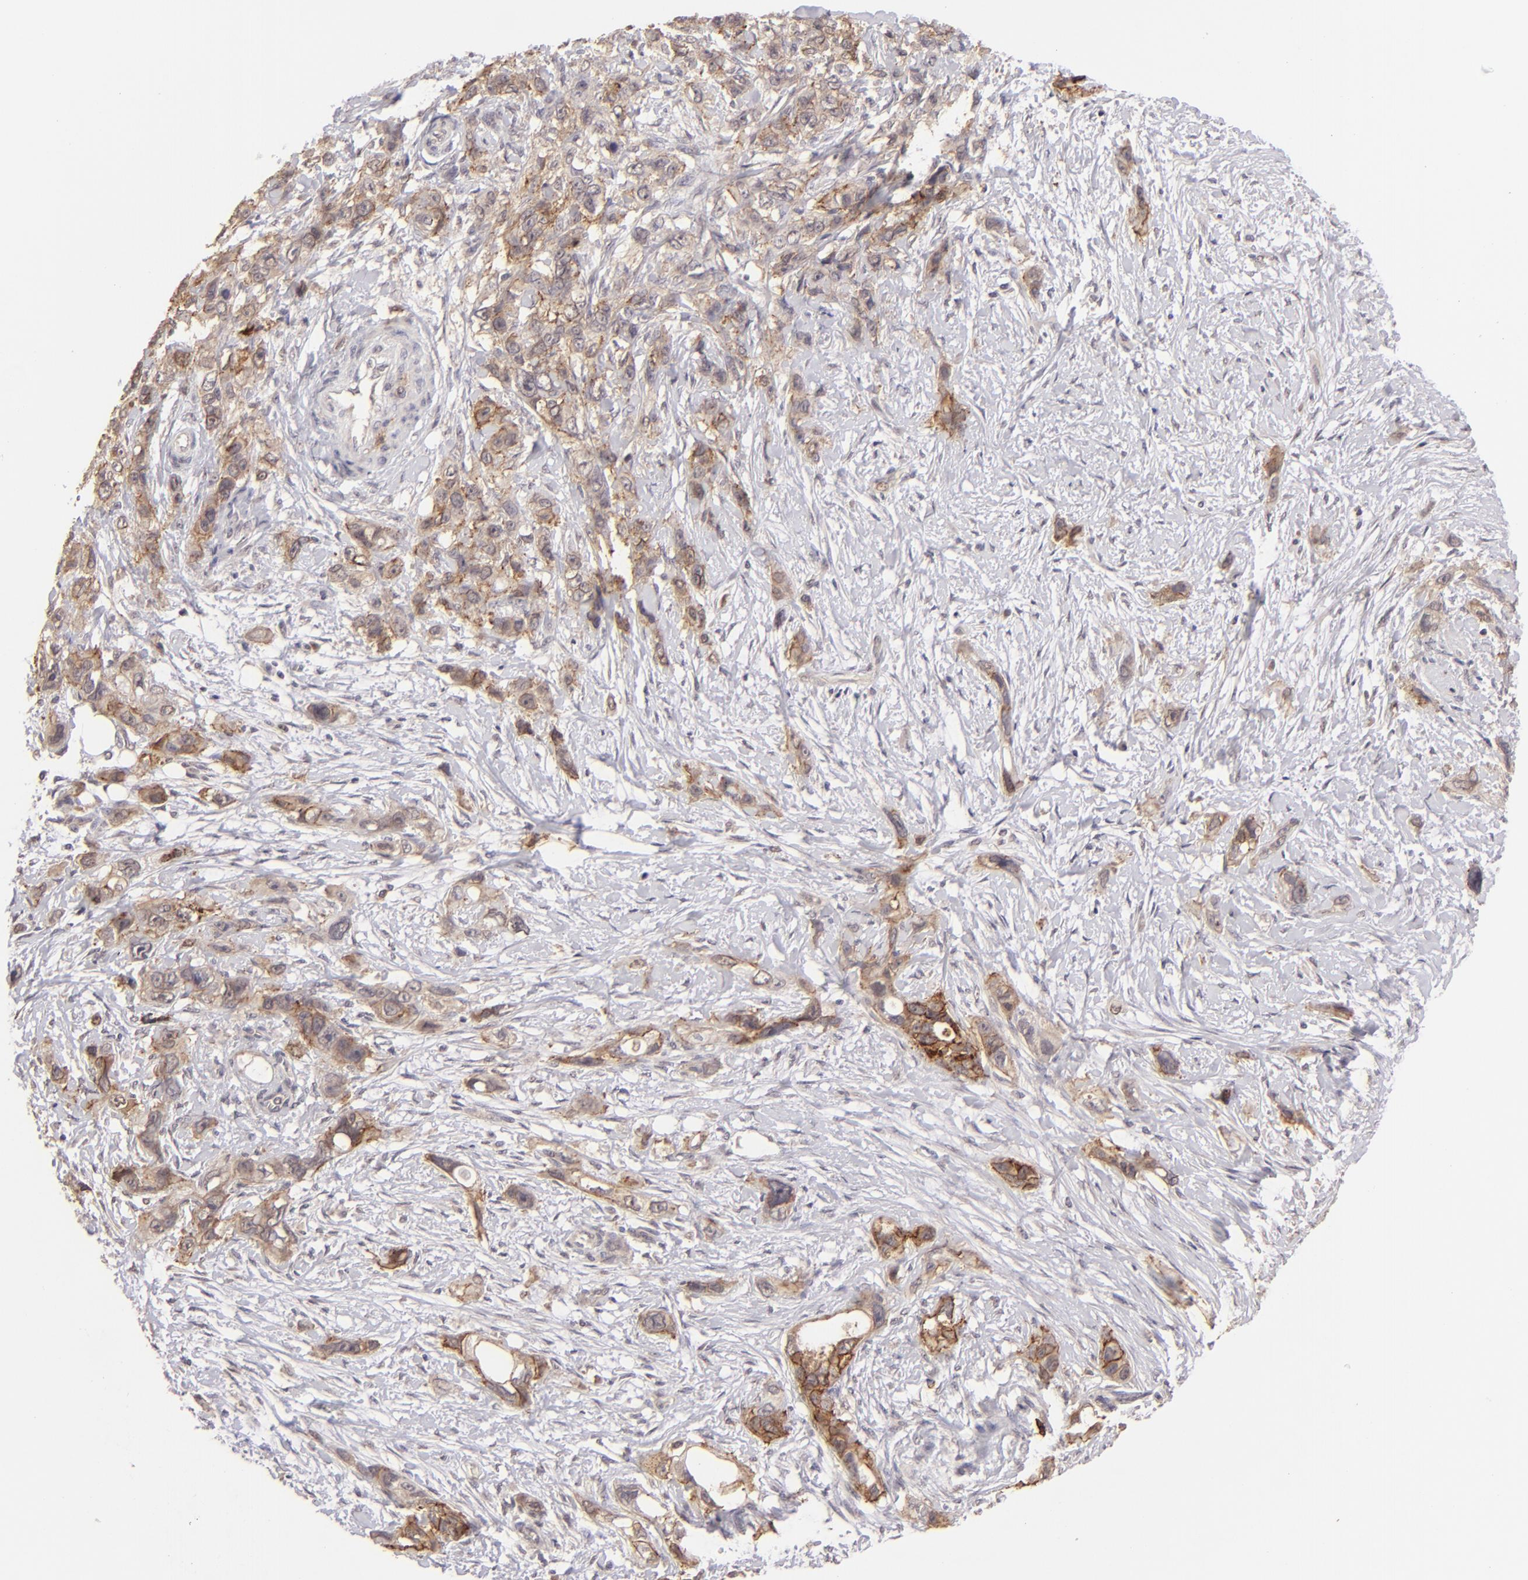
{"staining": {"intensity": "moderate", "quantity": ">75%", "location": "cytoplasmic/membranous"}, "tissue": "stomach cancer", "cell_type": "Tumor cells", "image_type": "cancer", "snomed": [{"axis": "morphology", "description": "Adenocarcinoma, NOS"}, {"axis": "topography", "description": "Stomach, upper"}], "caption": "Immunohistochemical staining of human stomach cancer (adenocarcinoma) displays medium levels of moderate cytoplasmic/membranous protein expression in about >75% of tumor cells.", "gene": "CLDN1", "patient": {"sex": "male", "age": 47}}